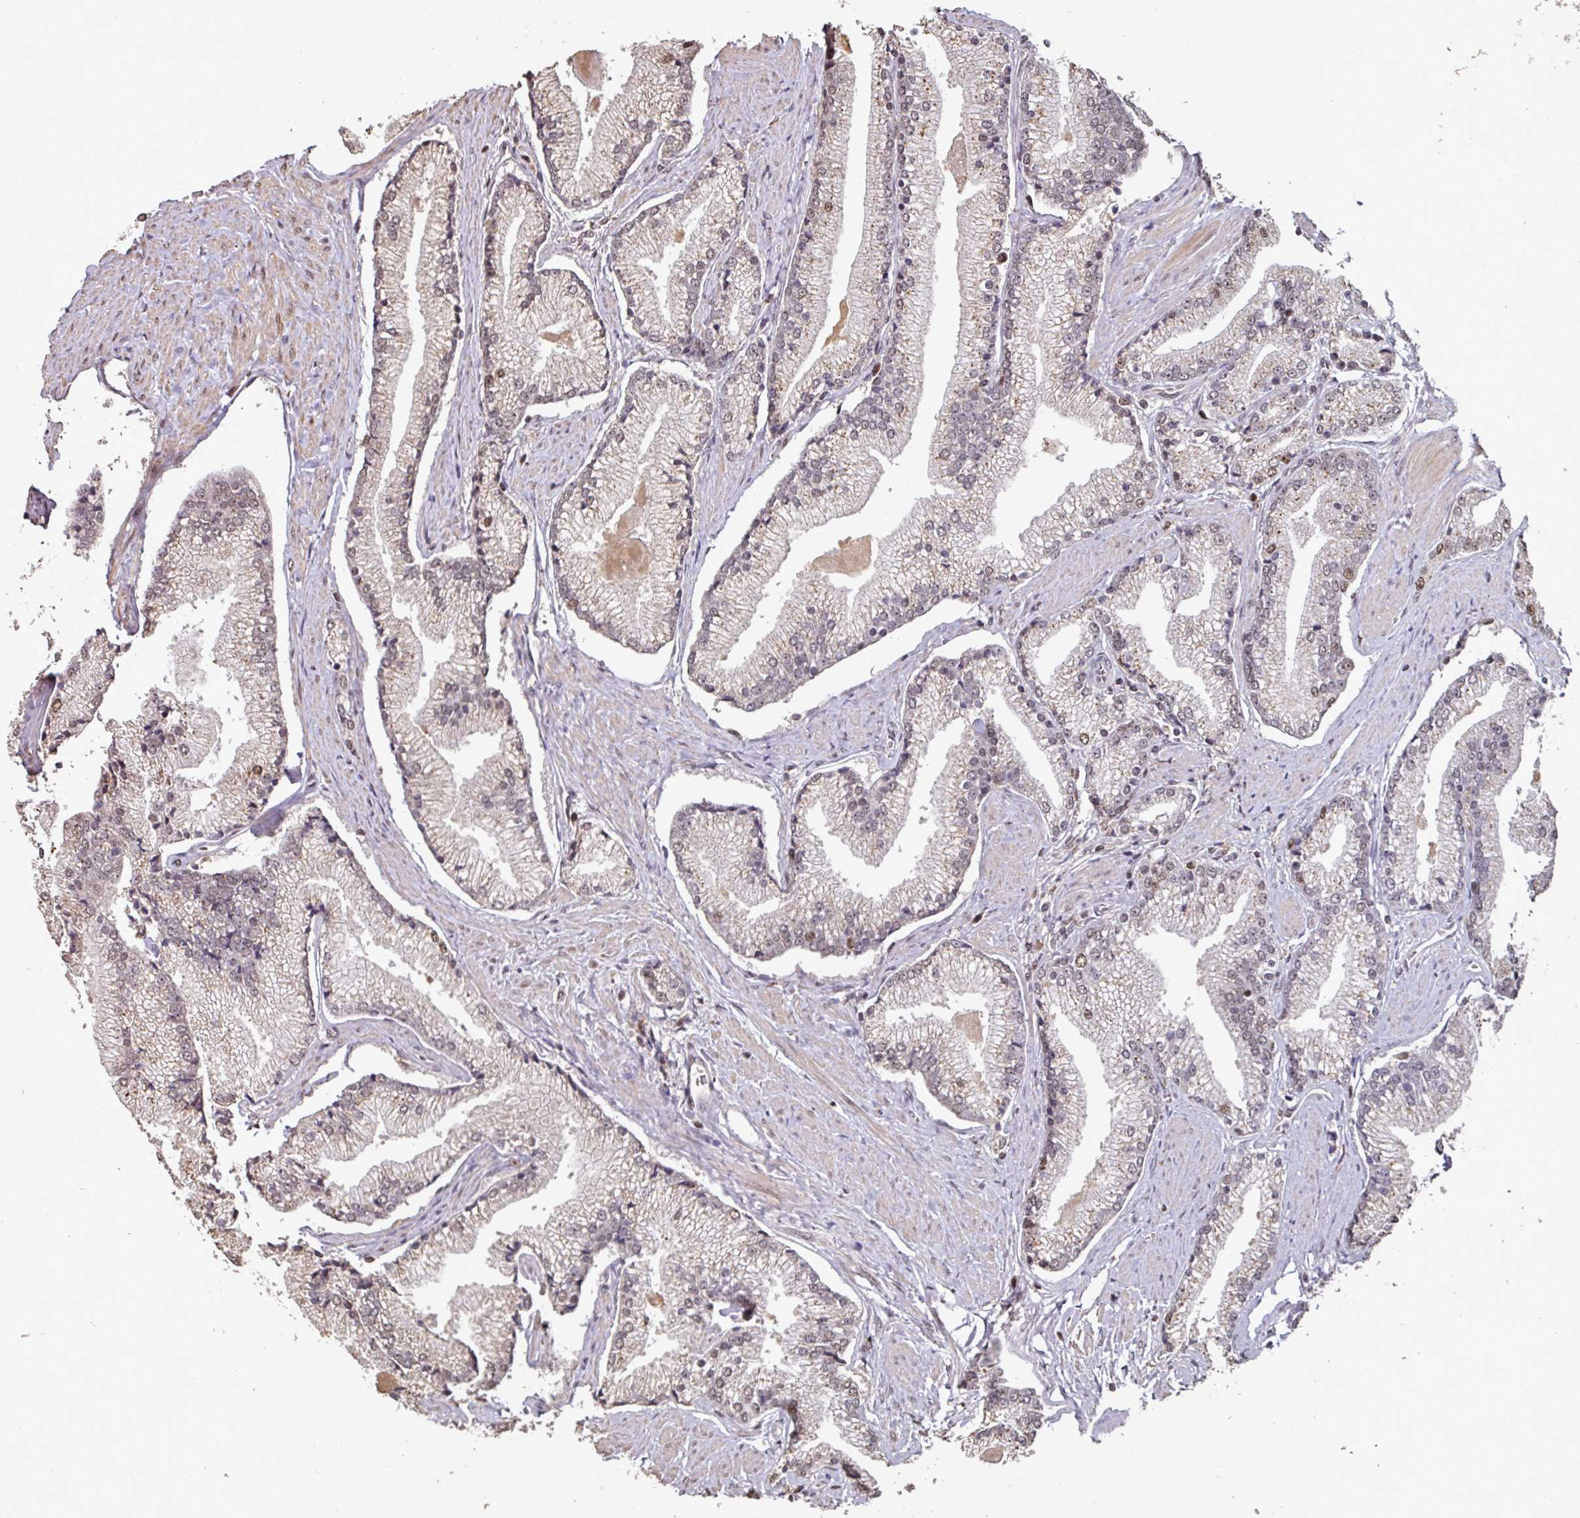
{"staining": {"intensity": "moderate", "quantity": "25%-75%", "location": "cytoplasmic/membranous,nuclear"}, "tissue": "prostate cancer", "cell_type": "Tumor cells", "image_type": "cancer", "snomed": [{"axis": "morphology", "description": "Adenocarcinoma, High grade"}, {"axis": "topography", "description": "Prostate"}], "caption": "The immunohistochemical stain labels moderate cytoplasmic/membranous and nuclear expression in tumor cells of adenocarcinoma (high-grade) (prostate) tissue.", "gene": "POLD1", "patient": {"sex": "male", "age": 67}}